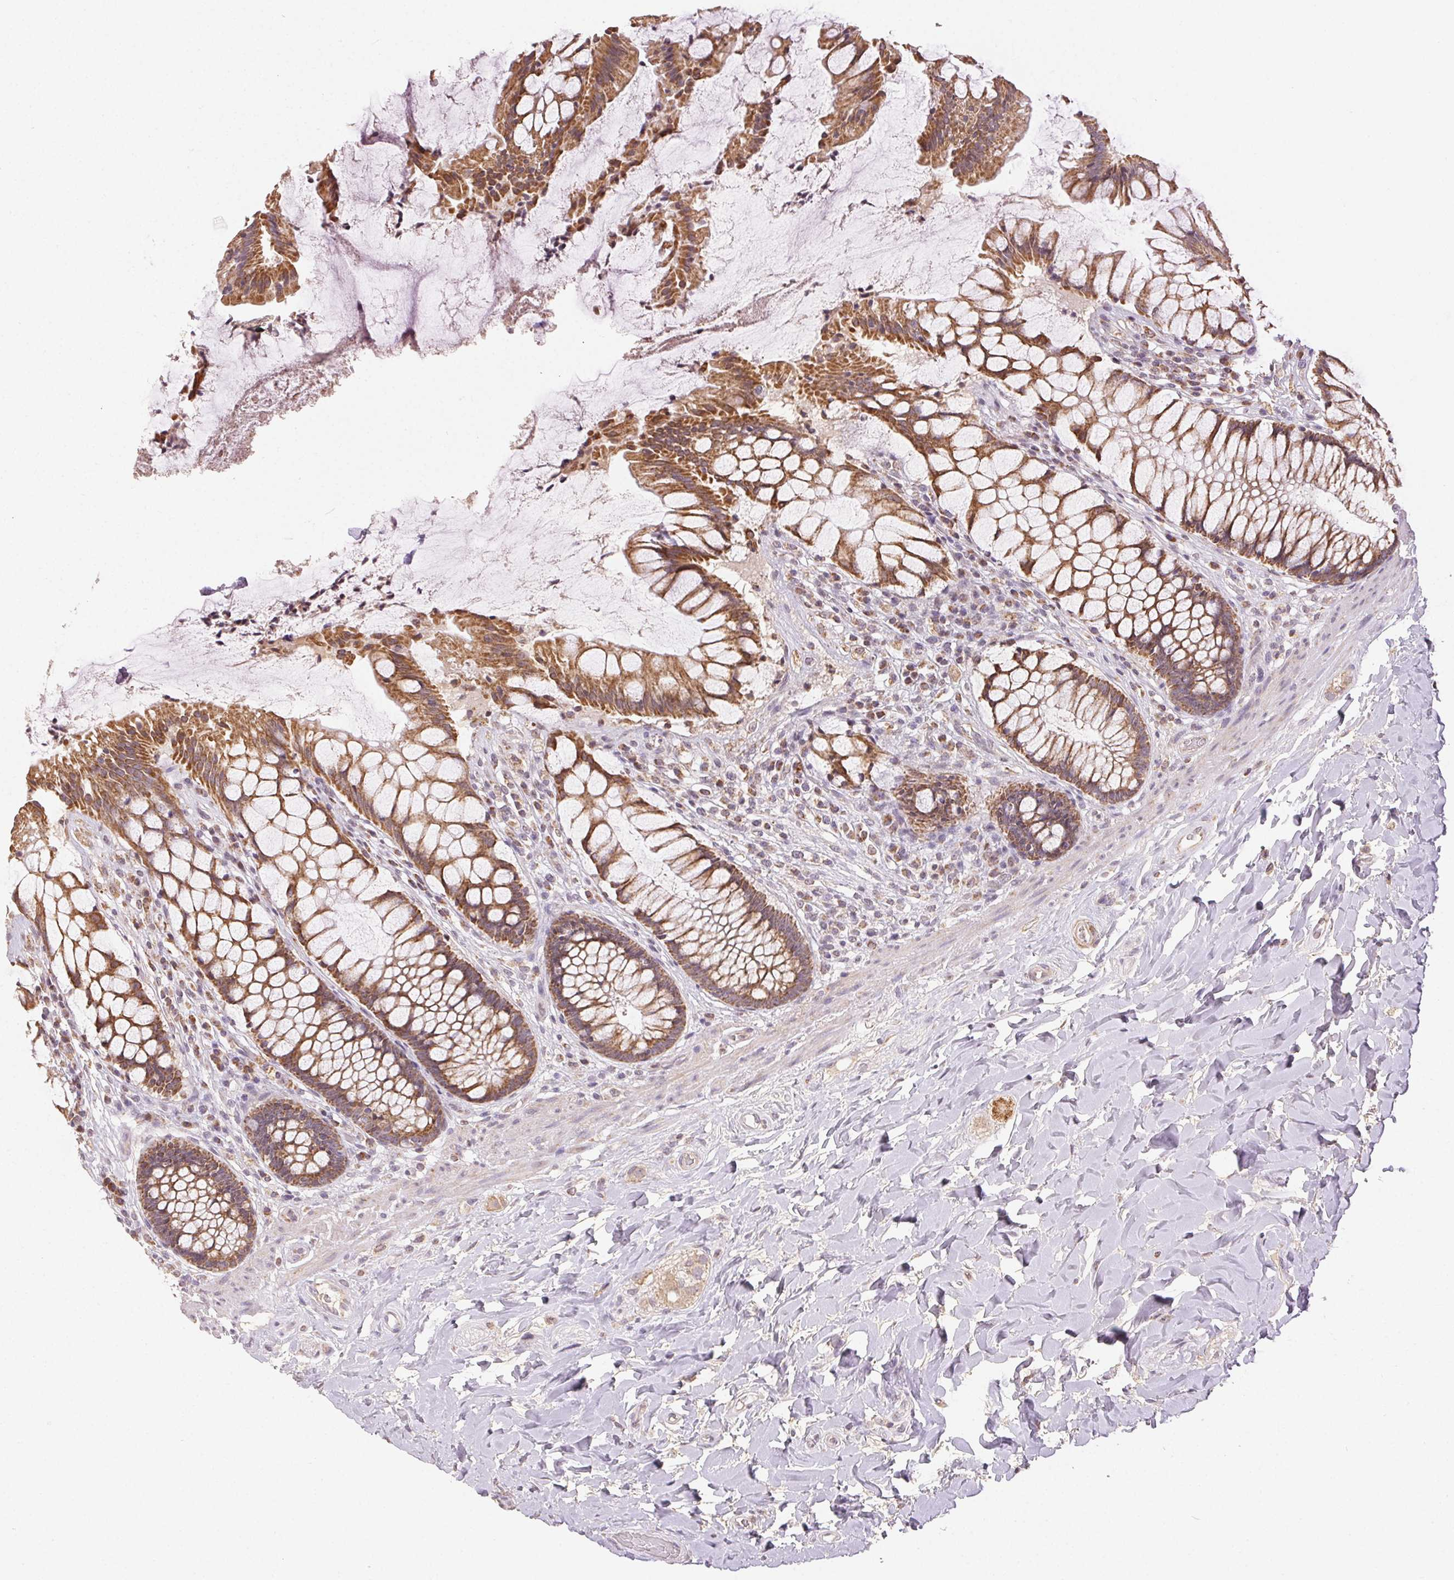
{"staining": {"intensity": "moderate", "quantity": ">75%", "location": "cytoplasmic/membranous"}, "tissue": "rectum", "cell_type": "Glandular cells", "image_type": "normal", "snomed": [{"axis": "morphology", "description": "Normal tissue, NOS"}, {"axis": "topography", "description": "Rectum"}], "caption": "DAB (3,3'-diaminobenzidine) immunohistochemical staining of unremarkable human rectum demonstrates moderate cytoplasmic/membranous protein staining in about >75% of glandular cells.", "gene": "CLASP1", "patient": {"sex": "female", "age": 58}}